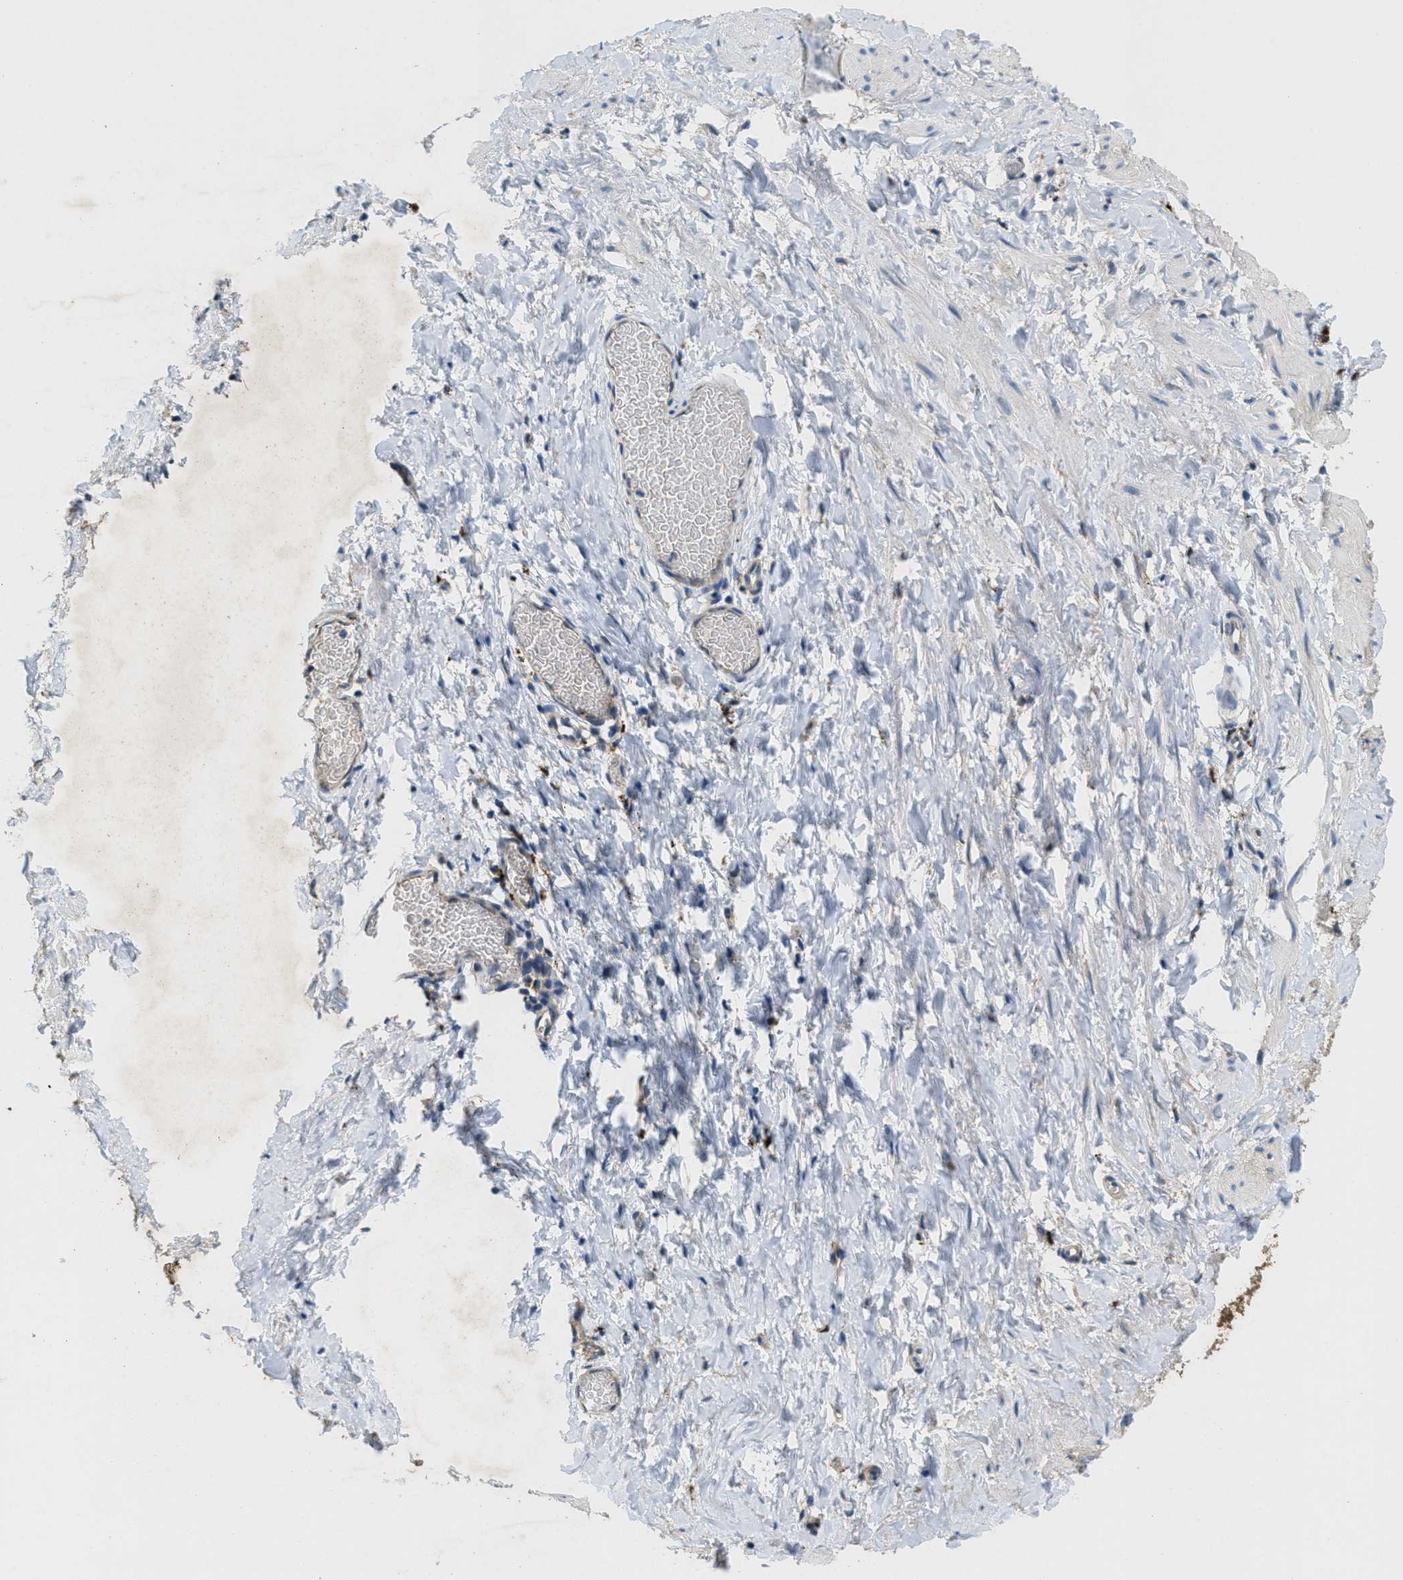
{"staining": {"intensity": "negative", "quantity": "none", "location": "none"}, "tissue": "smooth muscle", "cell_type": "Smooth muscle cells", "image_type": "normal", "snomed": [{"axis": "morphology", "description": "Normal tissue, NOS"}, {"axis": "topography", "description": "Smooth muscle"}], "caption": "Immunohistochemistry (IHC) of unremarkable smooth muscle exhibits no positivity in smooth muscle cells.", "gene": "BMPR2", "patient": {"sex": "male", "age": 16}}